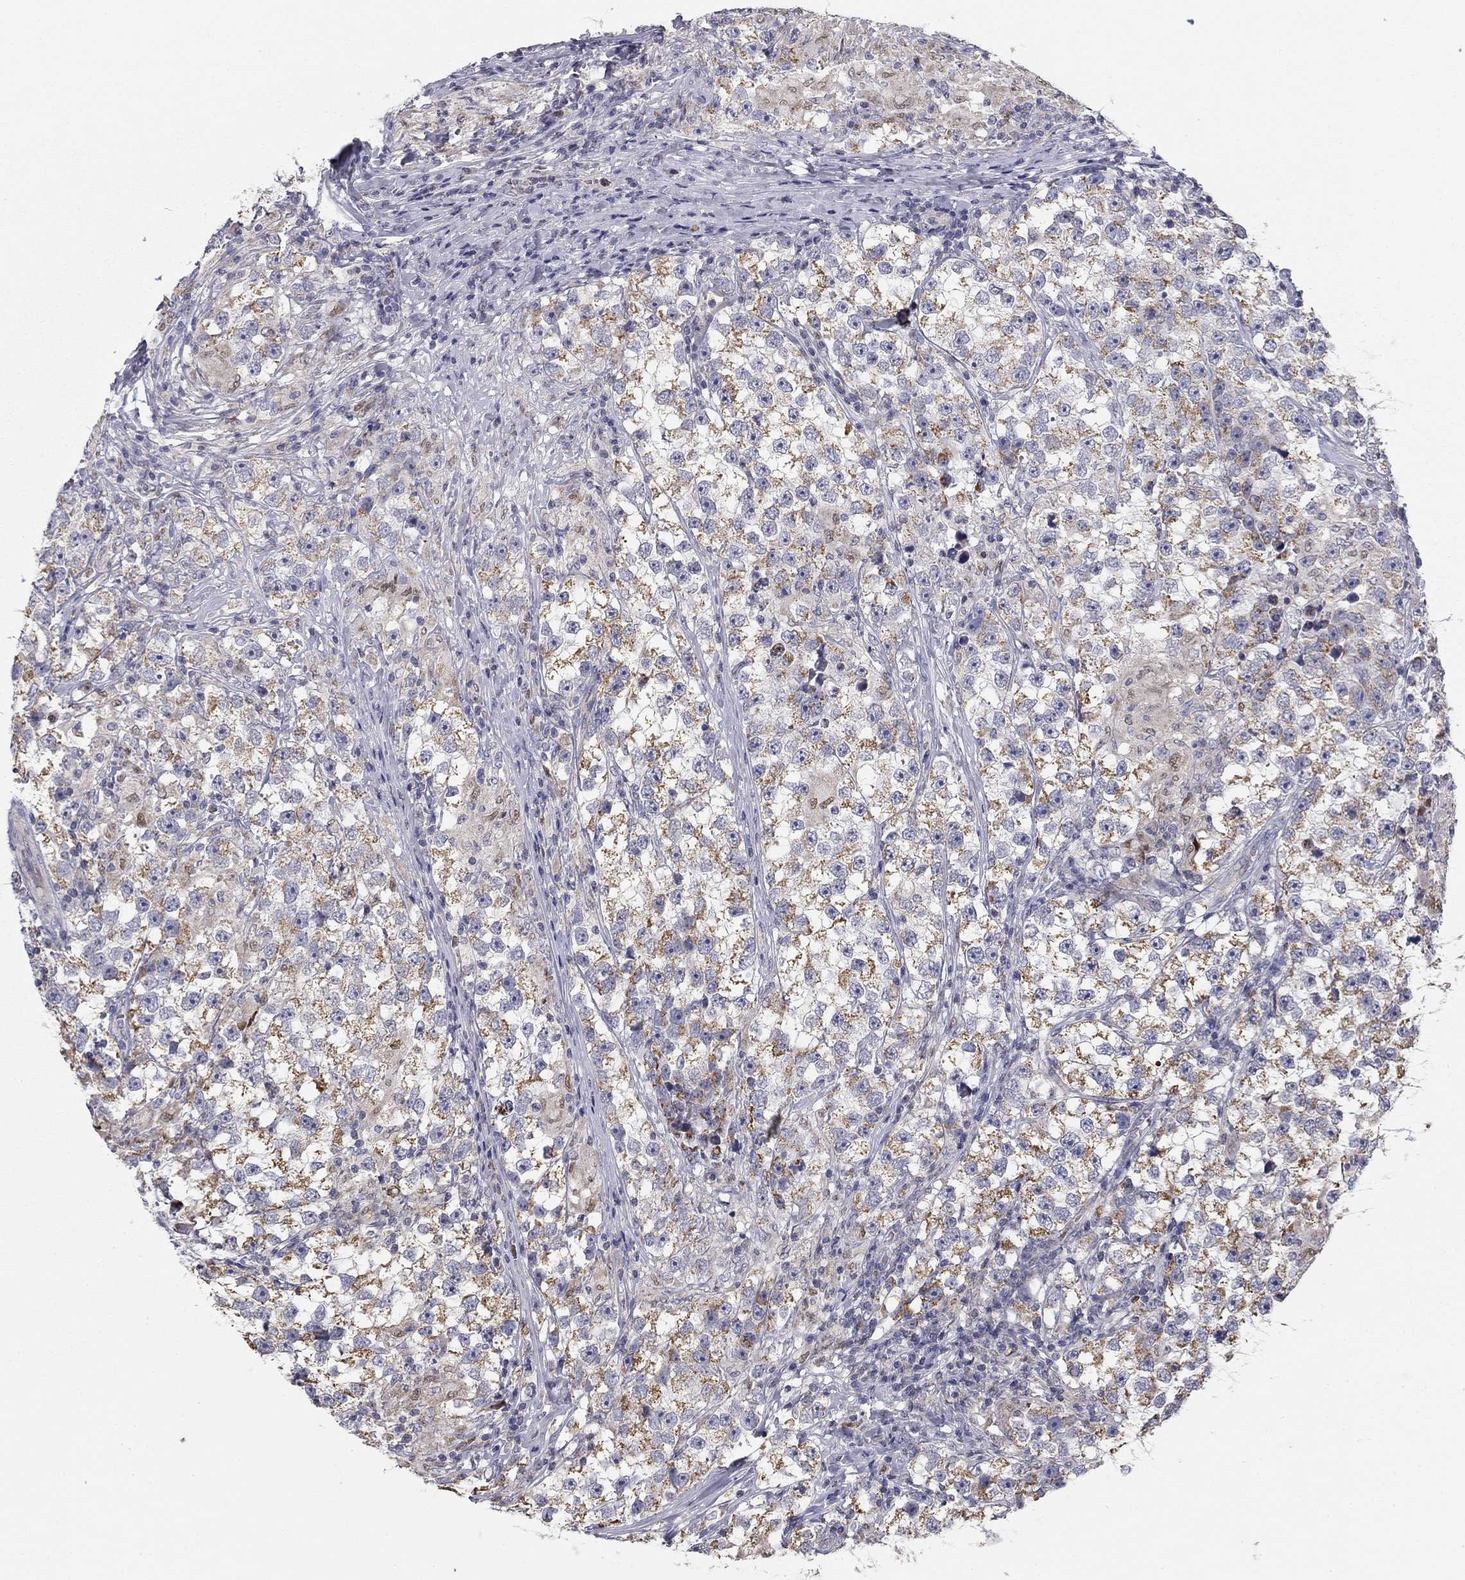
{"staining": {"intensity": "moderate", "quantity": "<25%", "location": "cytoplasmic/membranous"}, "tissue": "testis cancer", "cell_type": "Tumor cells", "image_type": "cancer", "snomed": [{"axis": "morphology", "description": "Seminoma, NOS"}, {"axis": "topography", "description": "Testis"}], "caption": "IHC staining of seminoma (testis), which reveals low levels of moderate cytoplasmic/membranous positivity in approximately <25% of tumor cells indicating moderate cytoplasmic/membranous protein staining. The staining was performed using DAB (brown) for protein detection and nuclei were counterstained in hematoxylin (blue).", "gene": "SLC2A9", "patient": {"sex": "male", "age": 46}}